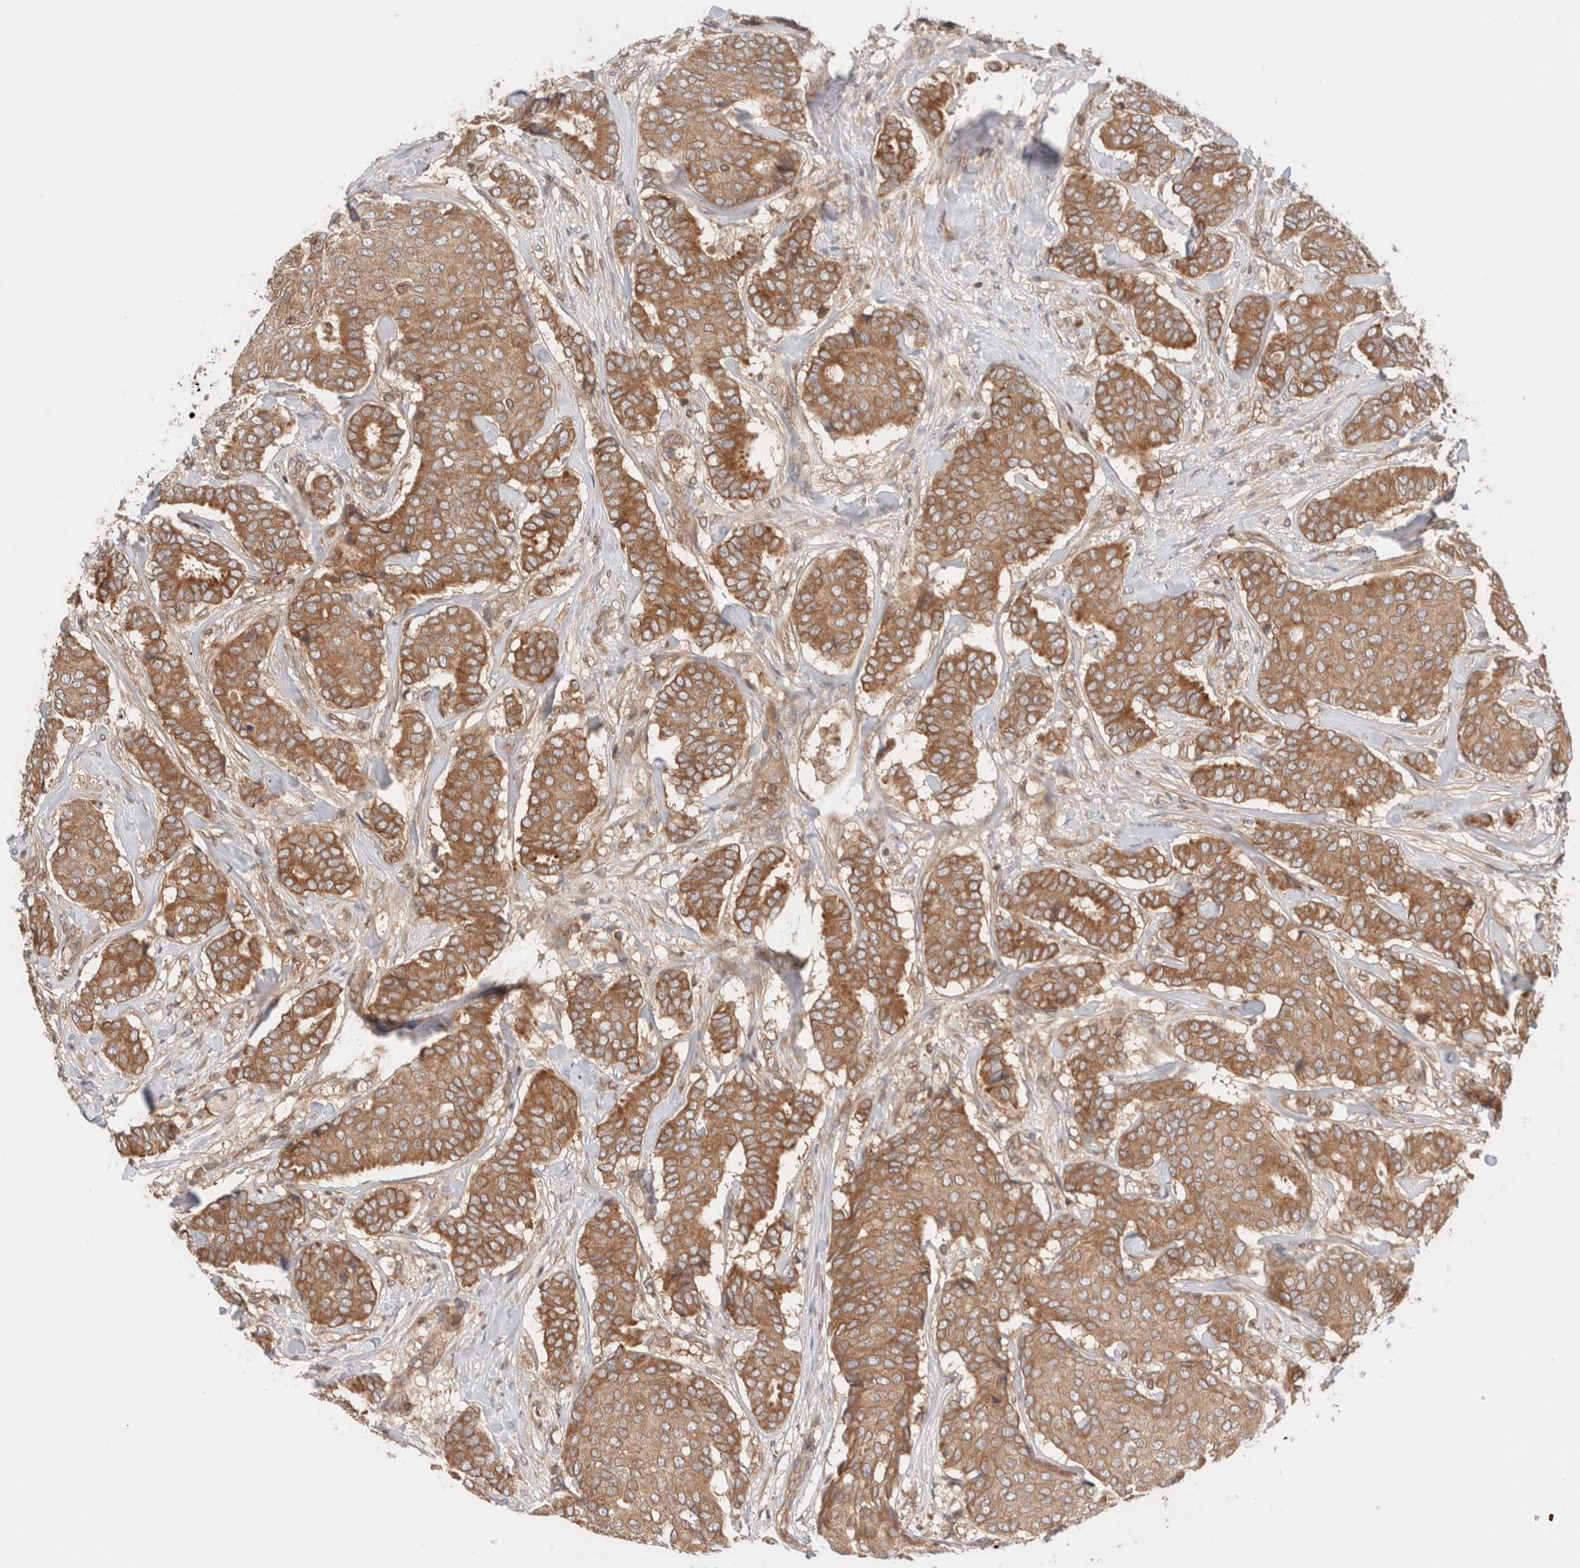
{"staining": {"intensity": "moderate", "quantity": ">75%", "location": "cytoplasmic/membranous"}, "tissue": "breast cancer", "cell_type": "Tumor cells", "image_type": "cancer", "snomed": [{"axis": "morphology", "description": "Duct carcinoma"}, {"axis": "topography", "description": "Breast"}], "caption": "Approximately >75% of tumor cells in human infiltrating ductal carcinoma (breast) reveal moderate cytoplasmic/membranous protein positivity as visualized by brown immunohistochemical staining.", "gene": "SIKE1", "patient": {"sex": "female", "age": 75}}